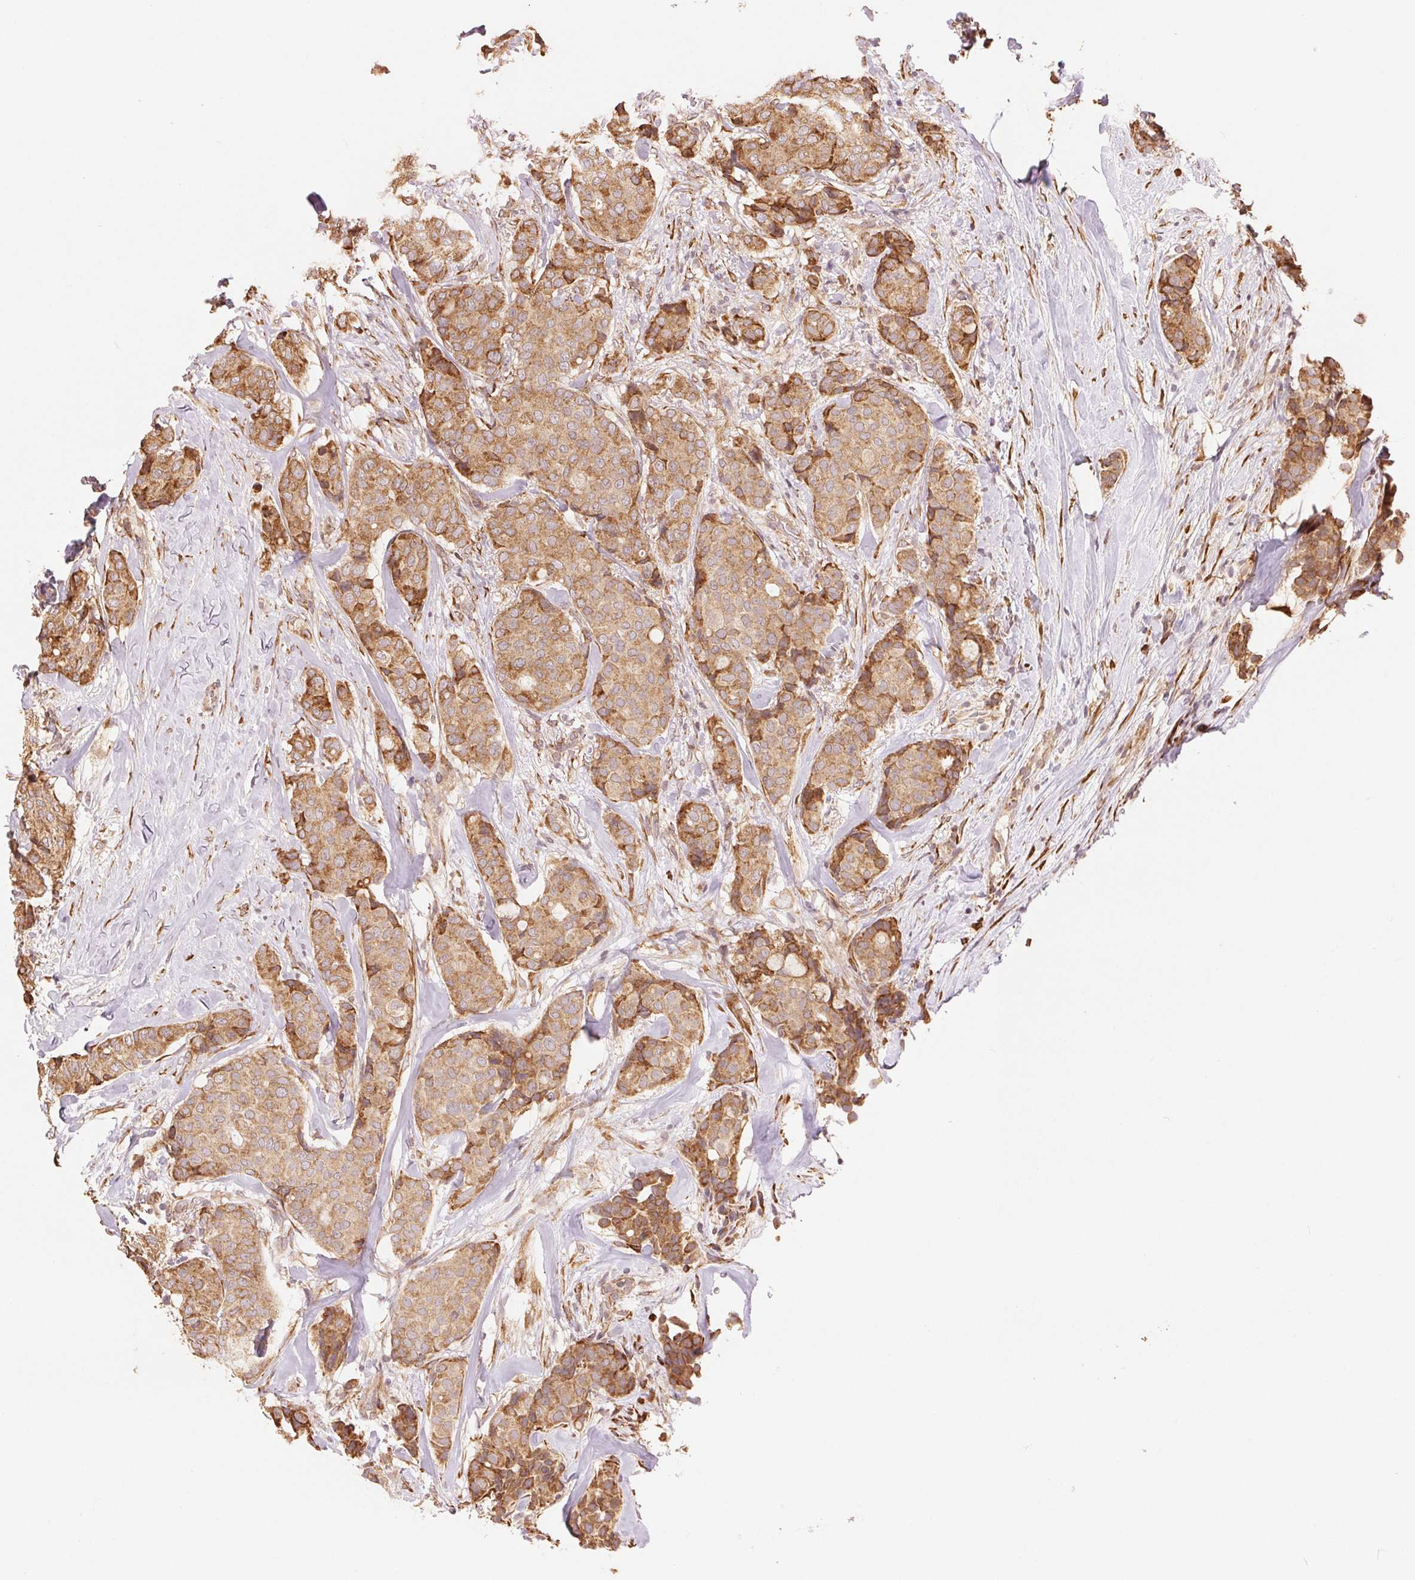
{"staining": {"intensity": "moderate", "quantity": ">75%", "location": "cytoplasmic/membranous"}, "tissue": "breast cancer", "cell_type": "Tumor cells", "image_type": "cancer", "snomed": [{"axis": "morphology", "description": "Duct carcinoma"}, {"axis": "topography", "description": "Breast"}], "caption": "A brown stain highlights moderate cytoplasmic/membranous expression of a protein in human breast invasive ductal carcinoma tumor cells. (DAB = brown stain, brightfield microscopy at high magnification).", "gene": "SLC20A1", "patient": {"sex": "female", "age": 75}}